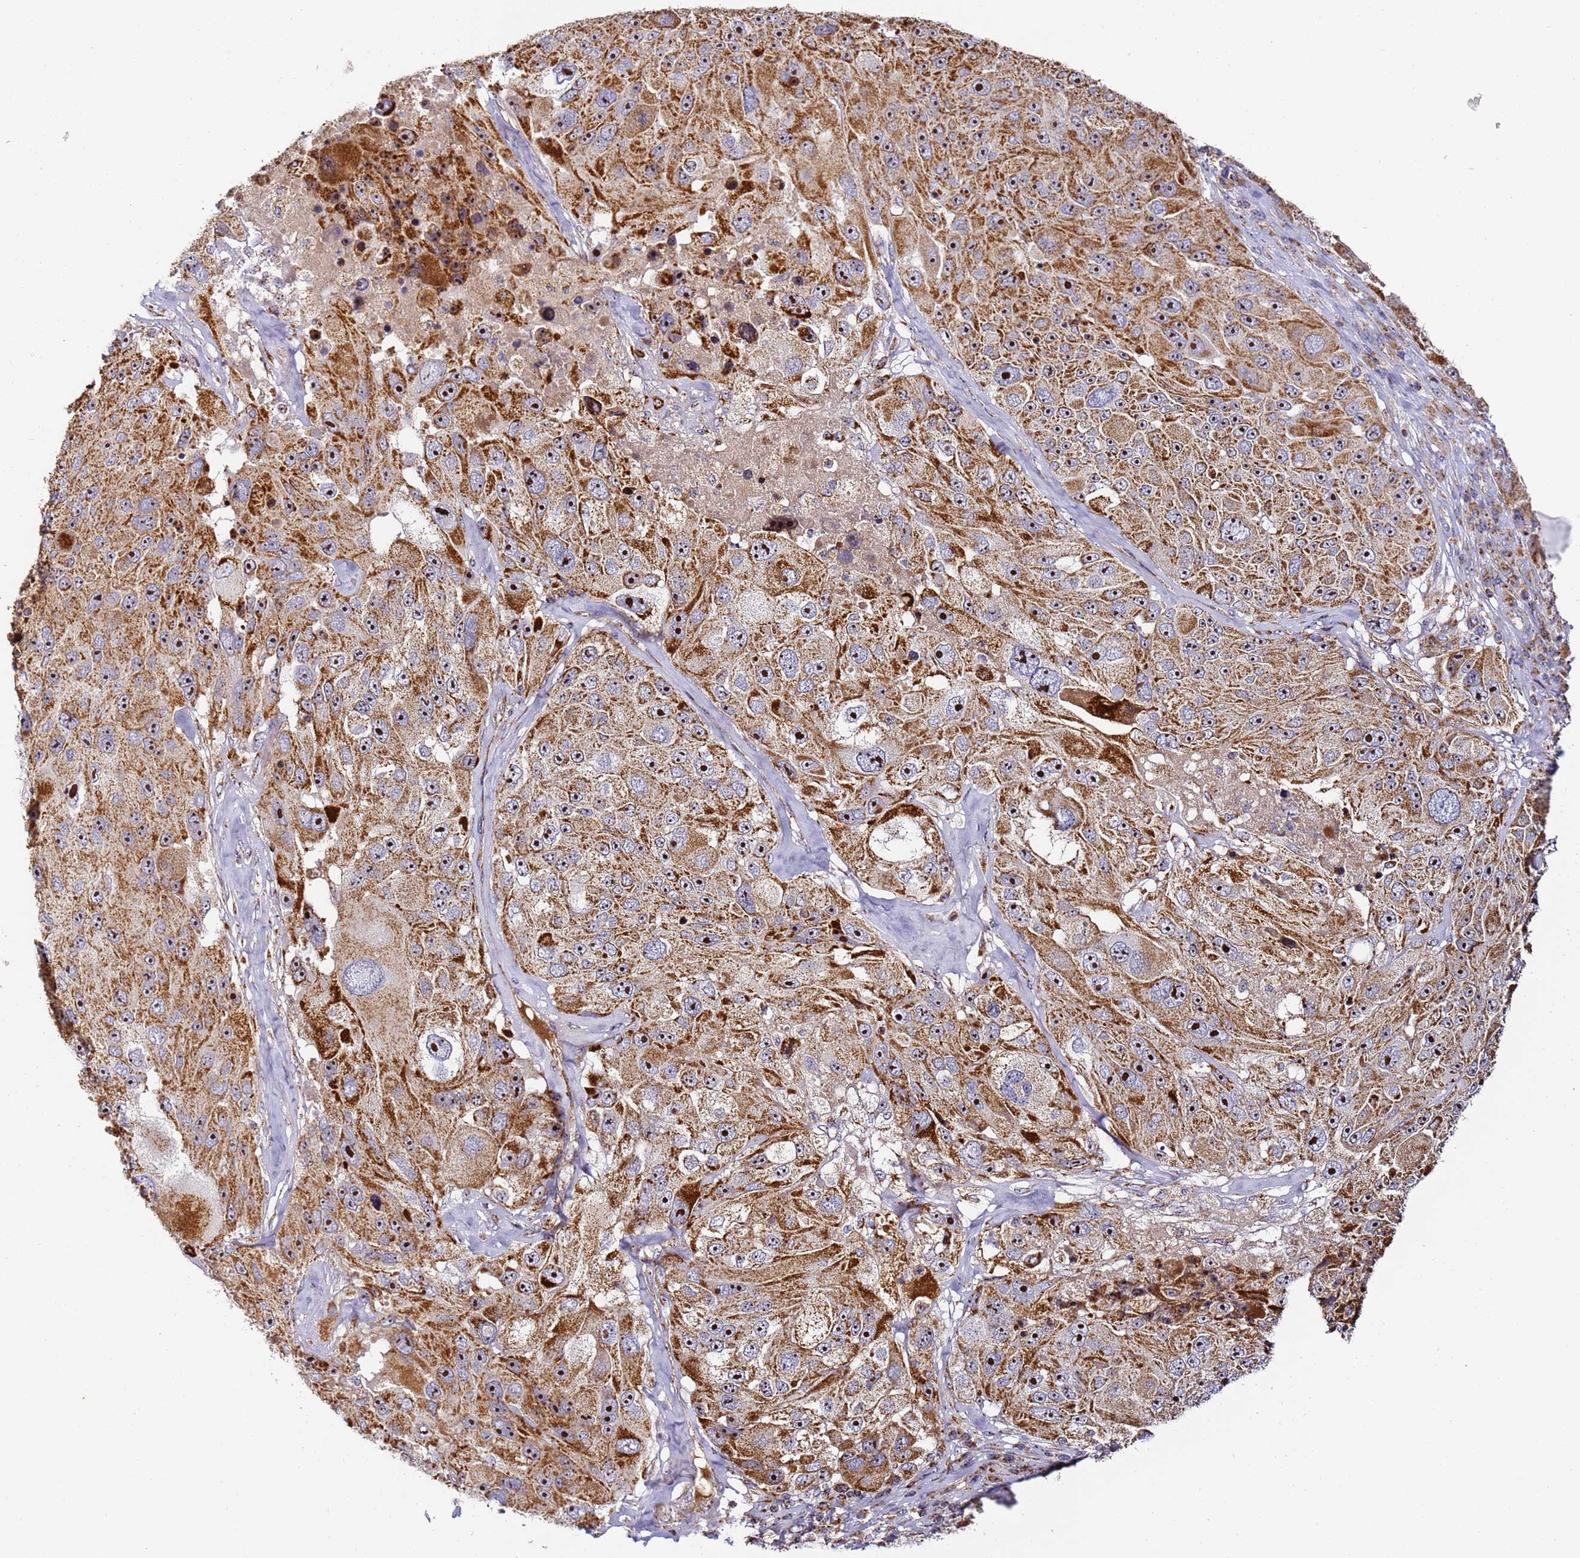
{"staining": {"intensity": "strong", "quantity": ">75%", "location": "cytoplasmic/membranous,nuclear"}, "tissue": "melanoma", "cell_type": "Tumor cells", "image_type": "cancer", "snomed": [{"axis": "morphology", "description": "Malignant melanoma, Metastatic site"}, {"axis": "topography", "description": "Lymph node"}], "caption": "Tumor cells exhibit high levels of strong cytoplasmic/membranous and nuclear expression in about >75% of cells in melanoma.", "gene": "FRG2C", "patient": {"sex": "male", "age": 62}}